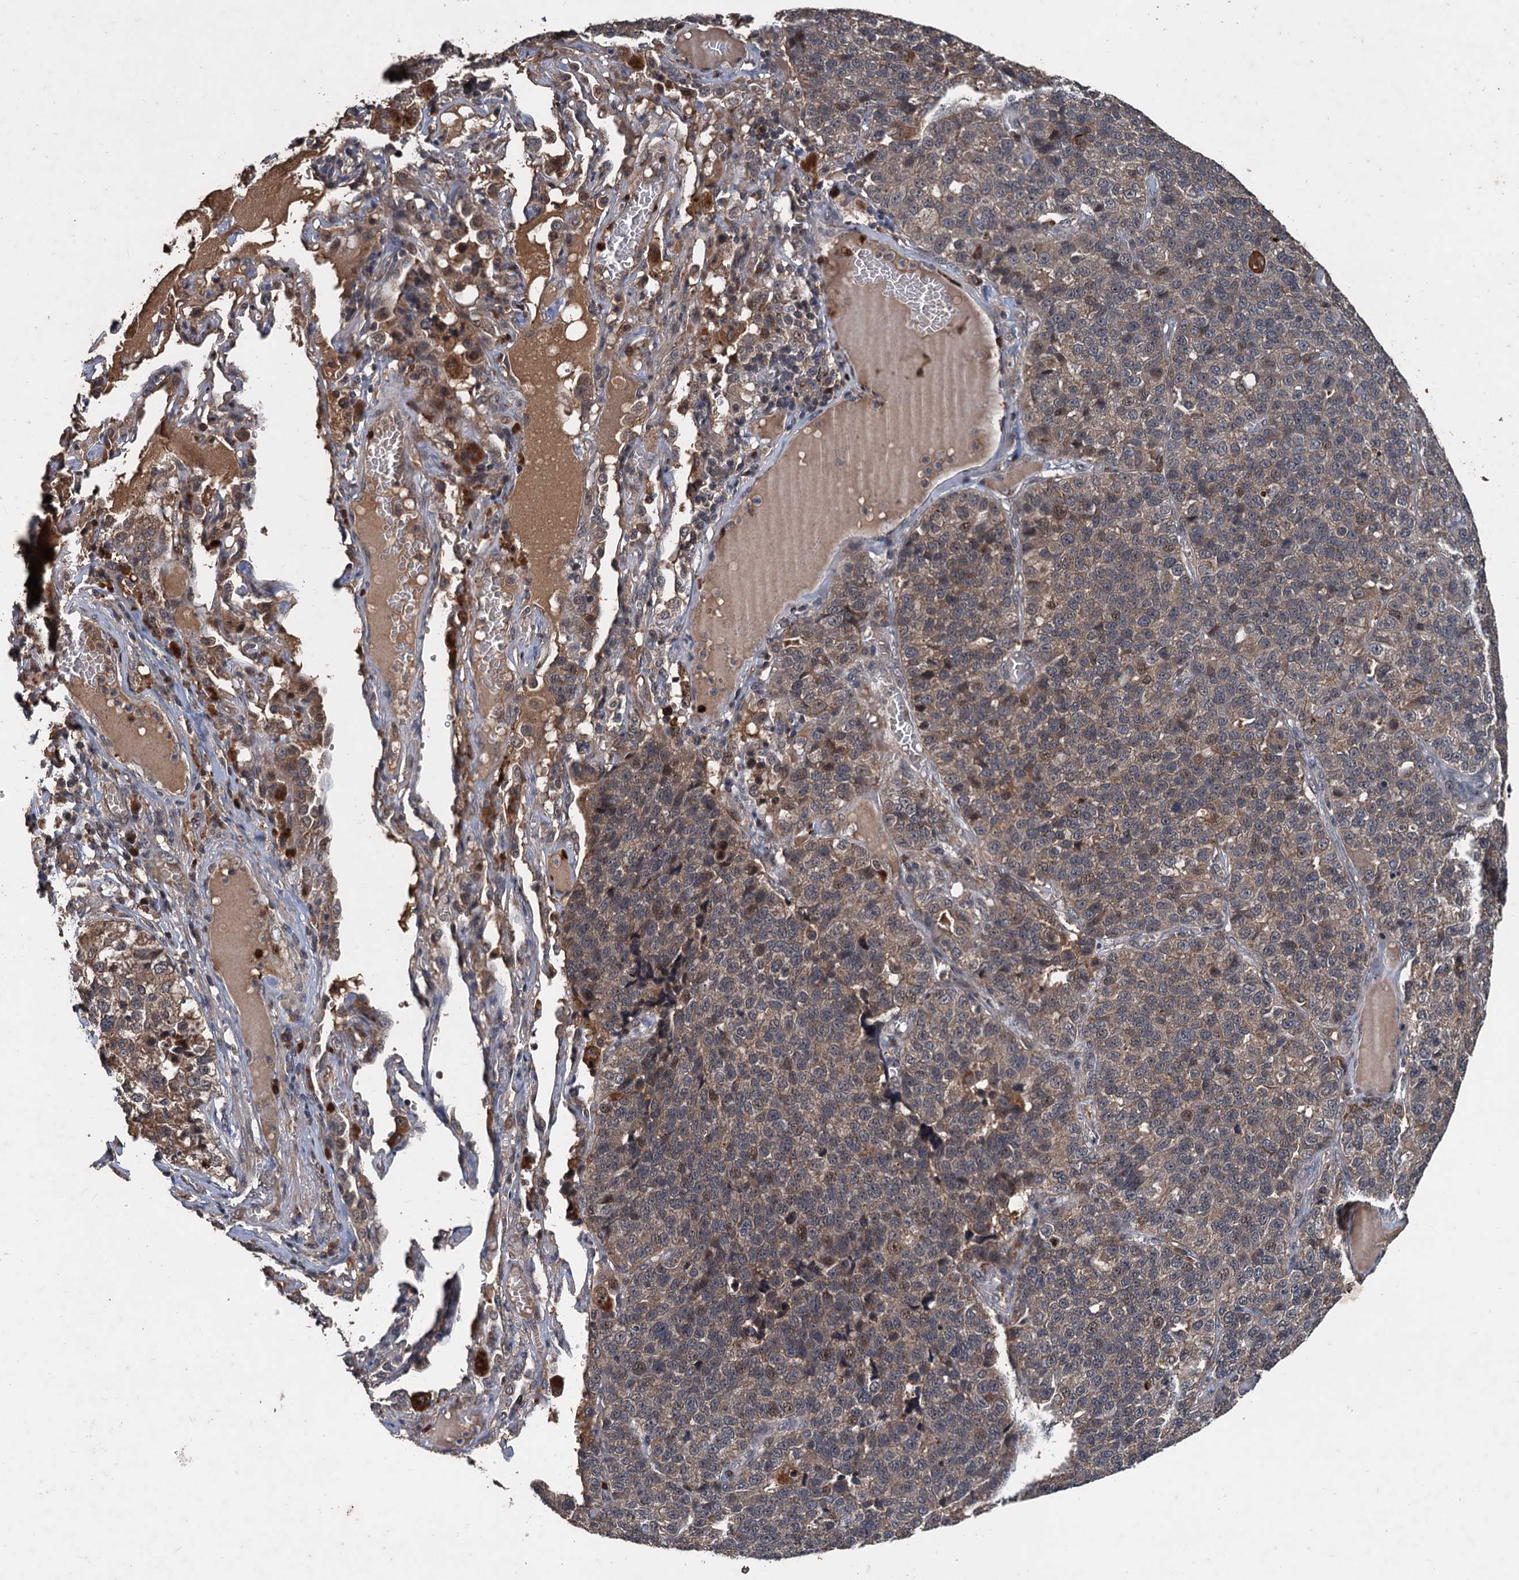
{"staining": {"intensity": "weak", "quantity": "25%-75%", "location": "cytoplasmic/membranous,nuclear"}, "tissue": "lung cancer", "cell_type": "Tumor cells", "image_type": "cancer", "snomed": [{"axis": "morphology", "description": "Adenocarcinoma, NOS"}, {"axis": "topography", "description": "Lung"}], "caption": "High-power microscopy captured an immunohistochemistry micrograph of adenocarcinoma (lung), revealing weak cytoplasmic/membranous and nuclear expression in about 25%-75% of tumor cells.", "gene": "ZNF438", "patient": {"sex": "male", "age": 49}}